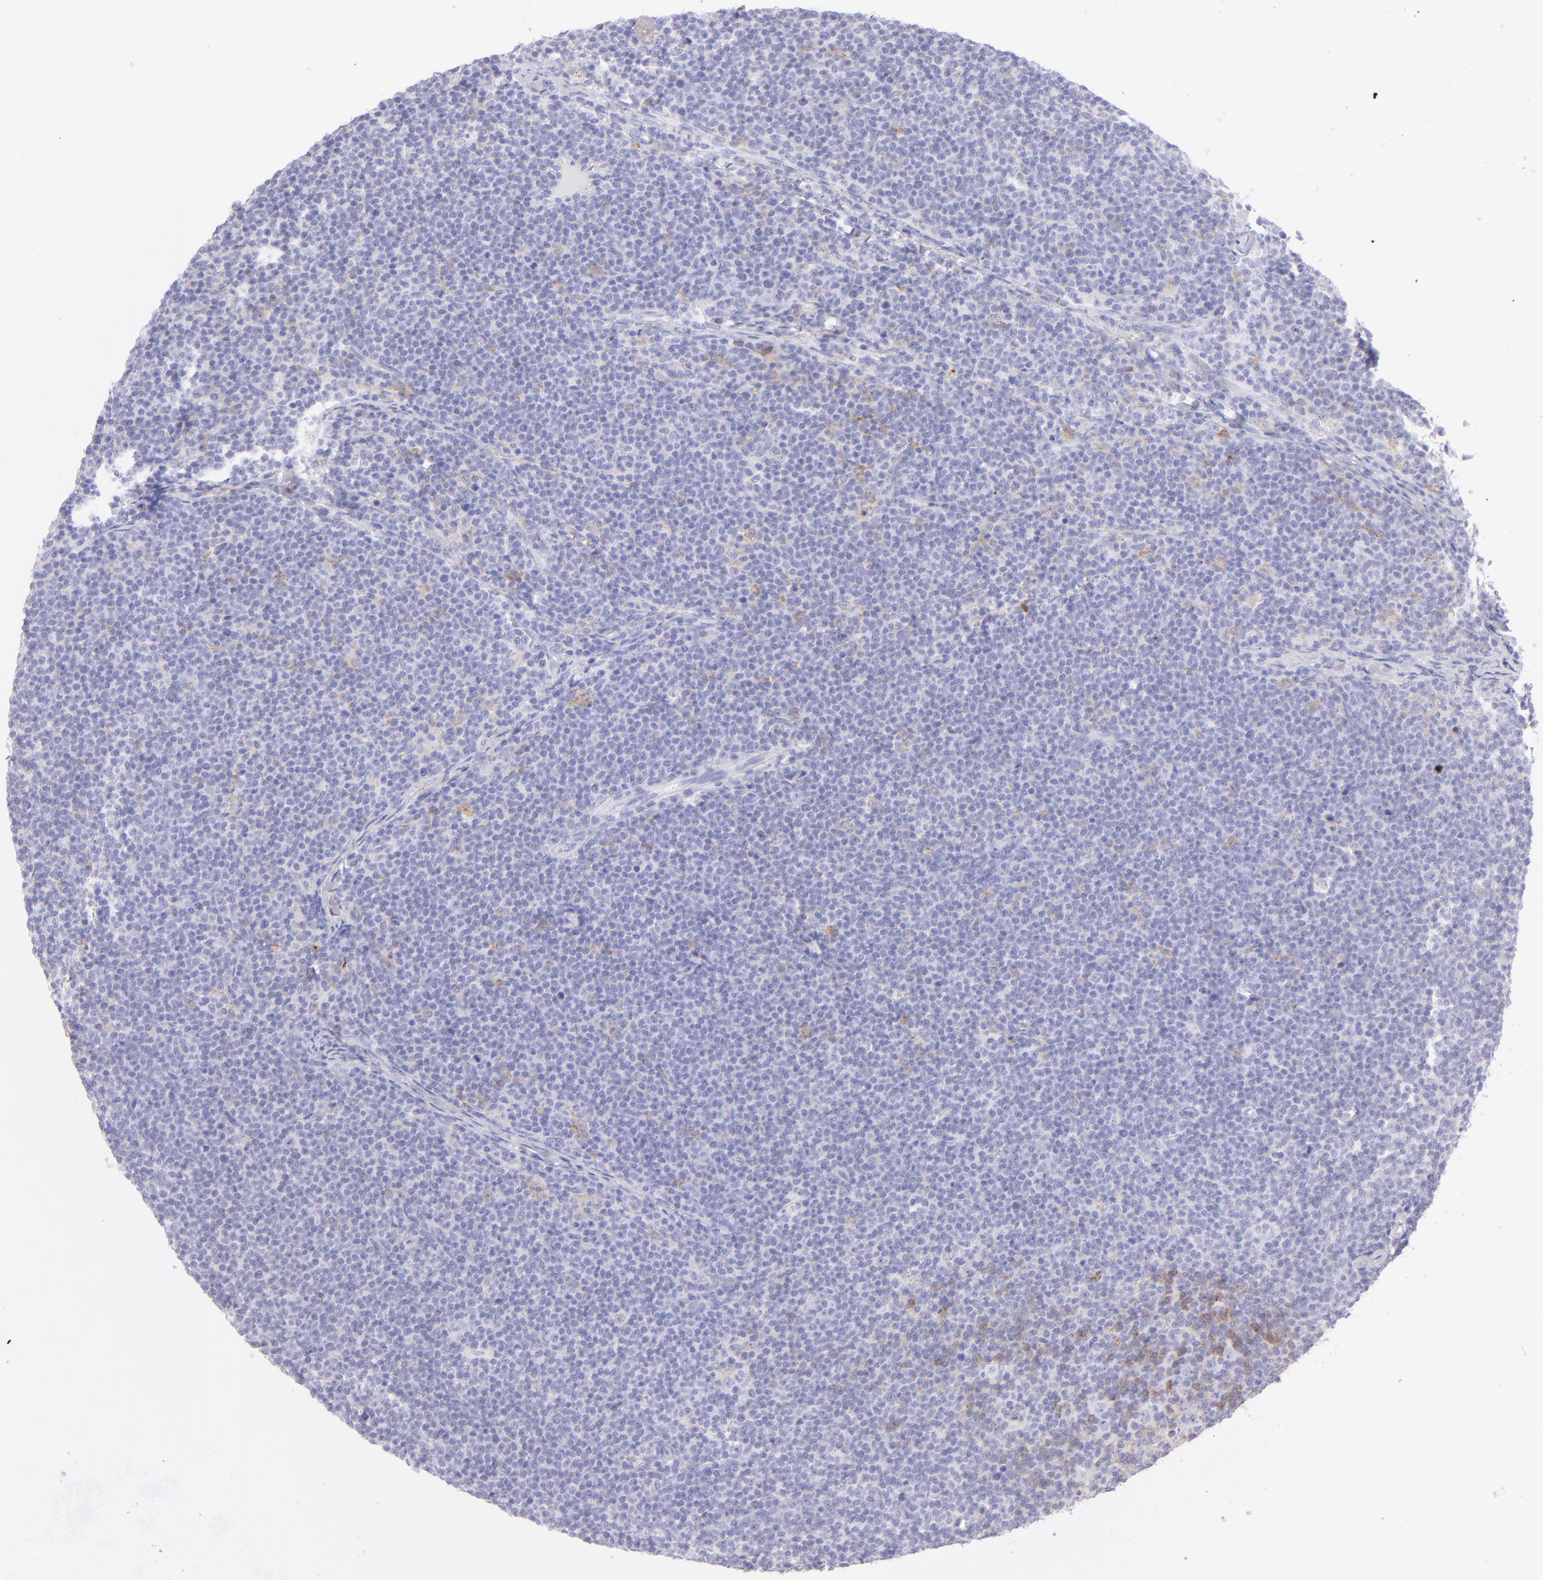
{"staining": {"intensity": "weak", "quantity": "<25%", "location": "cytoplasmic/membranous"}, "tissue": "lymphoma", "cell_type": "Tumor cells", "image_type": "cancer", "snomed": [{"axis": "morphology", "description": "Malignant lymphoma, non-Hodgkin's type, High grade"}, {"axis": "topography", "description": "Lymph node"}], "caption": "Micrograph shows no significant protein positivity in tumor cells of high-grade malignant lymphoma, non-Hodgkin's type. (Brightfield microscopy of DAB immunohistochemistry at high magnification).", "gene": "CD72", "patient": {"sex": "female", "age": 58}}